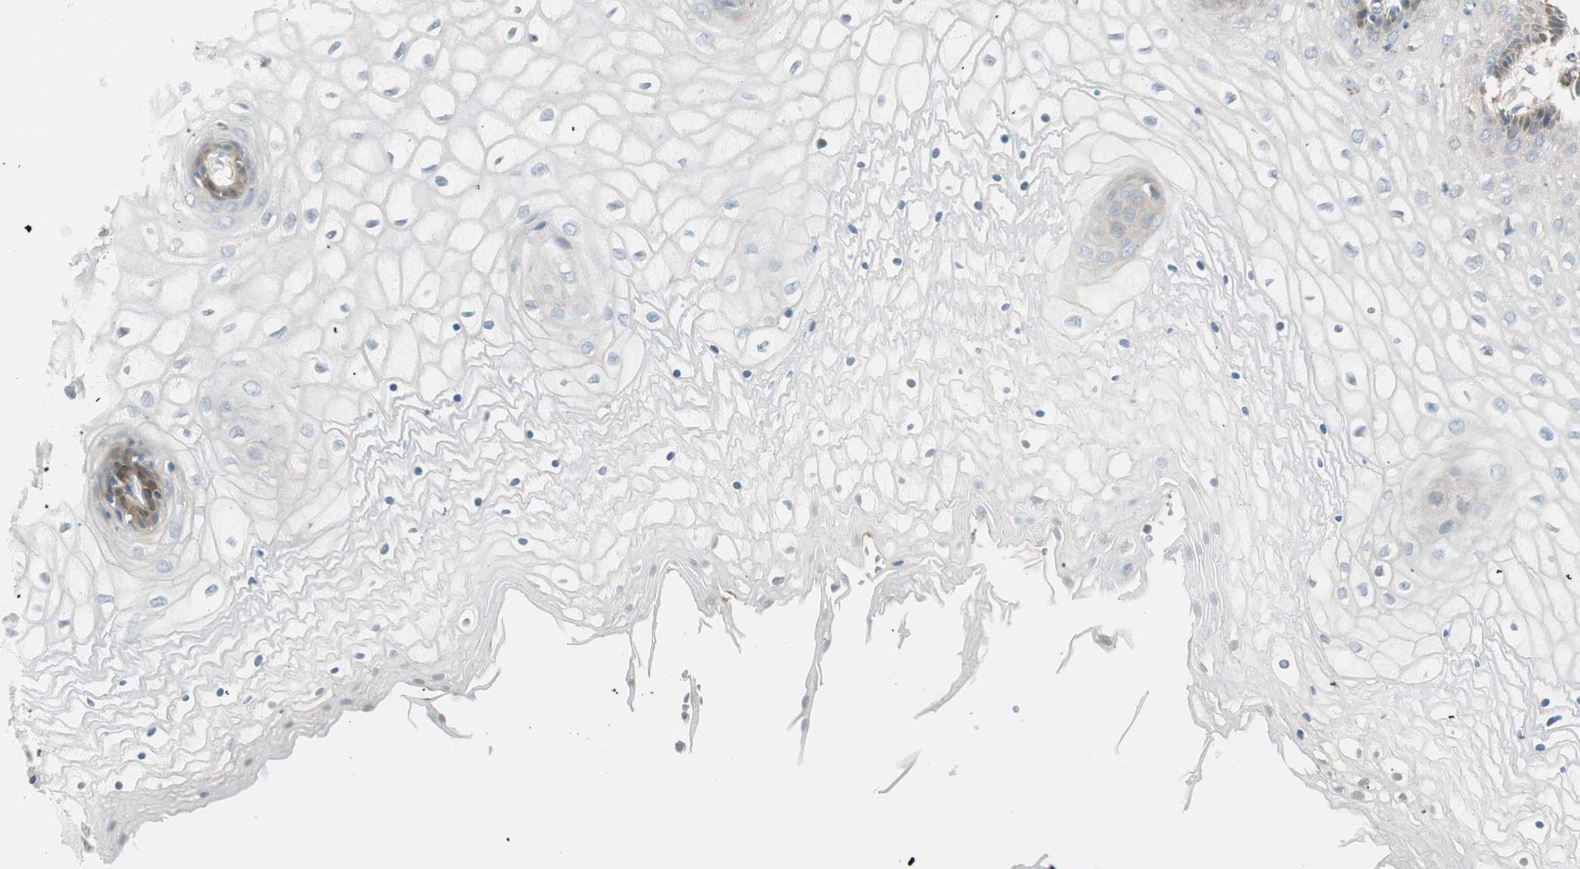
{"staining": {"intensity": "moderate", "quantity": "<25%", "location": "cytoplasmic/membranous"}, "tissue": "vagina", "cell_type": "Squamous epithelial cells", "image_type": "normal", "snomed": [{"axis": "morphology", "description": "Normal tissue, NOS"}, {"axis": "topography", "description": "Vagina"}], "caption": "High-power microscopy captured an IHC image of normal vagina, revealing moderate cytoplasmic/membranous positivity in about <25% of squamous epithelial cells.", "gene": "STON1", "patient": {"sex": "female", "age": 34}}